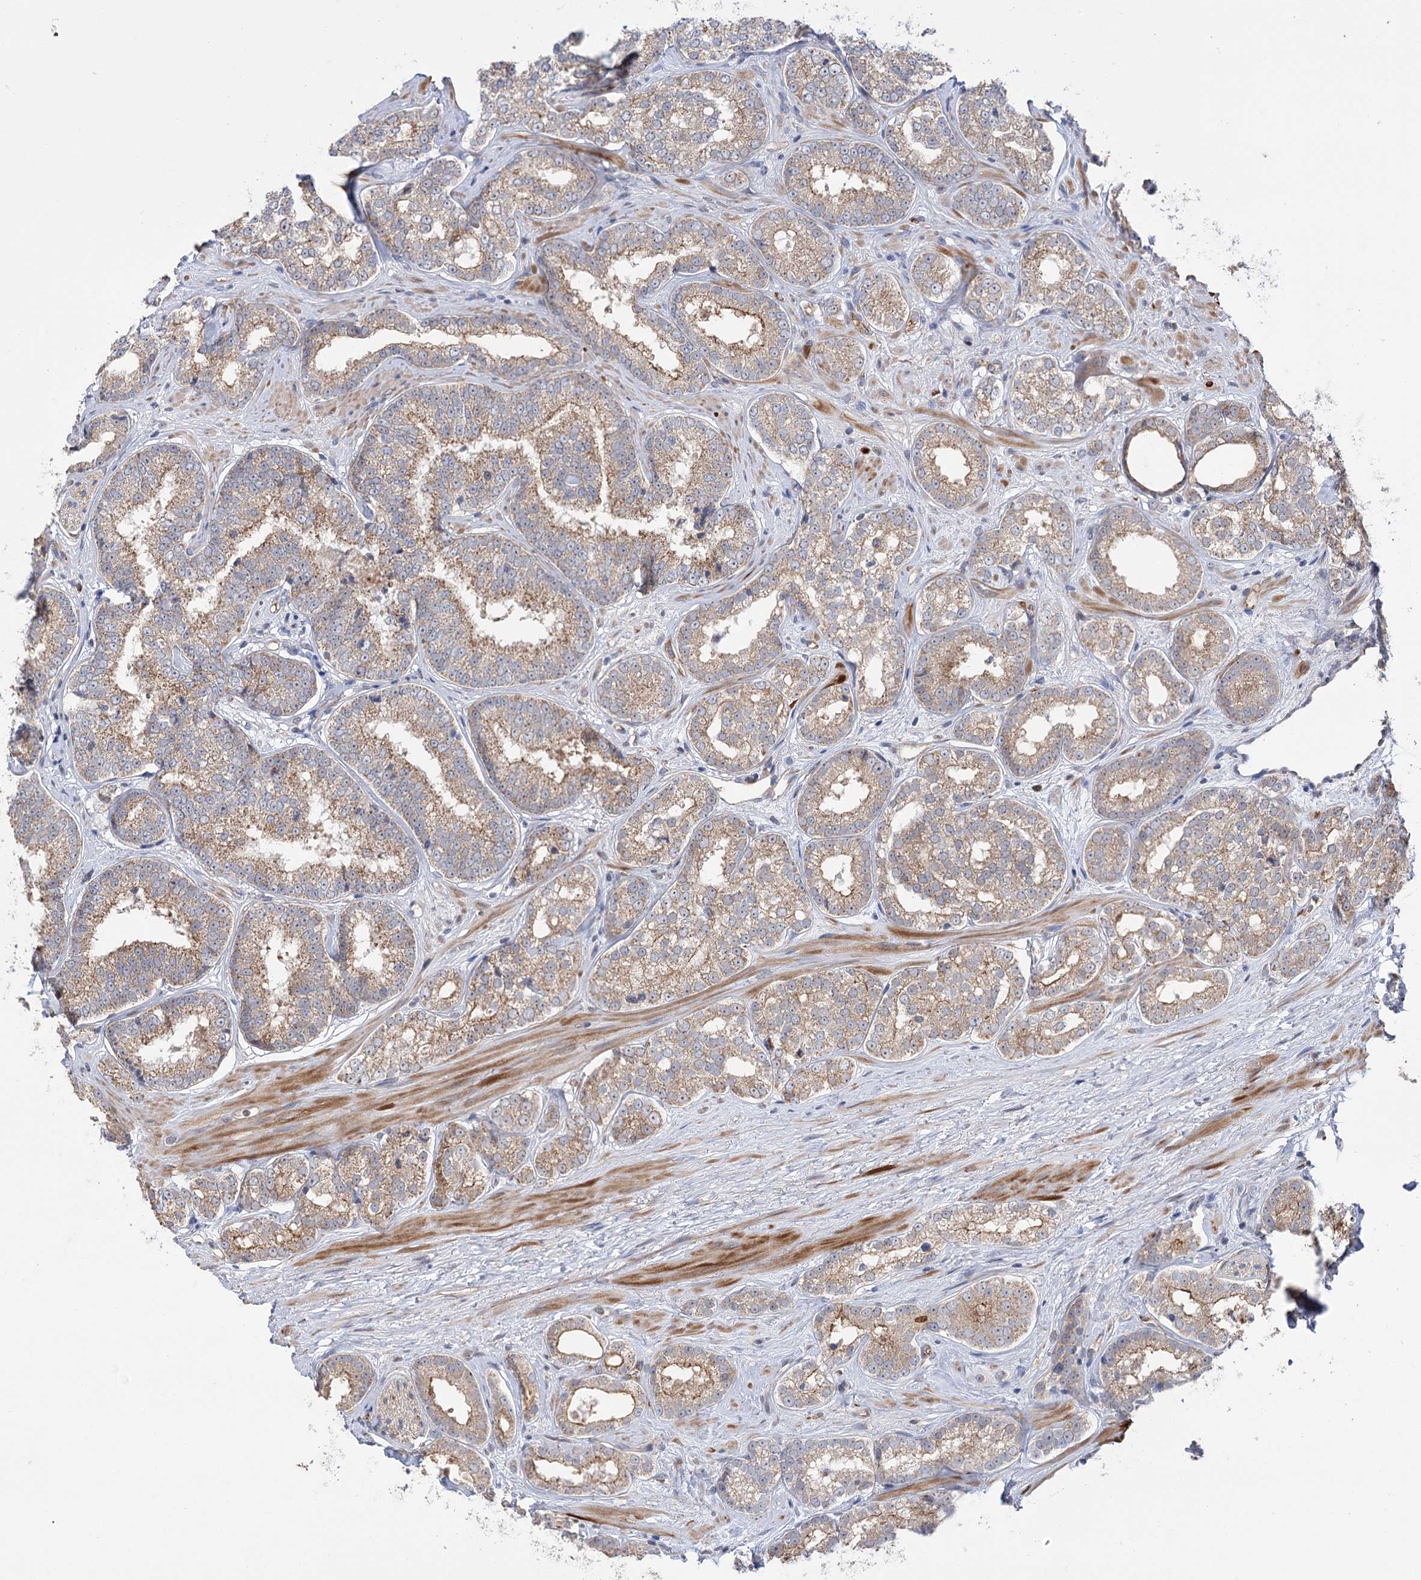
{"staining": {"intensity": "moderate", "quantity": ">75%", "location": "cytoplasmic/membranous"}, "tissue": "prostate cancer", "cell_type": "Tumor cells", "image_type": "cancer", "snomed": [{"axis": "morphology", "description": "Normal tissue, NOS"}, {"axis": "morphology", "description": "Adenocarcinoma, High grade"}, {"axis": "topography", "description": "Prostate"}], "caption": "Protein staining demonstrates moderate cytoplasmic/membranous positivity in about >75% of tumor cells in prostate adenocarcinoma (high-grade).", "gene": "ECHDC3", "patient": {"sex": "male", "age": 83}}